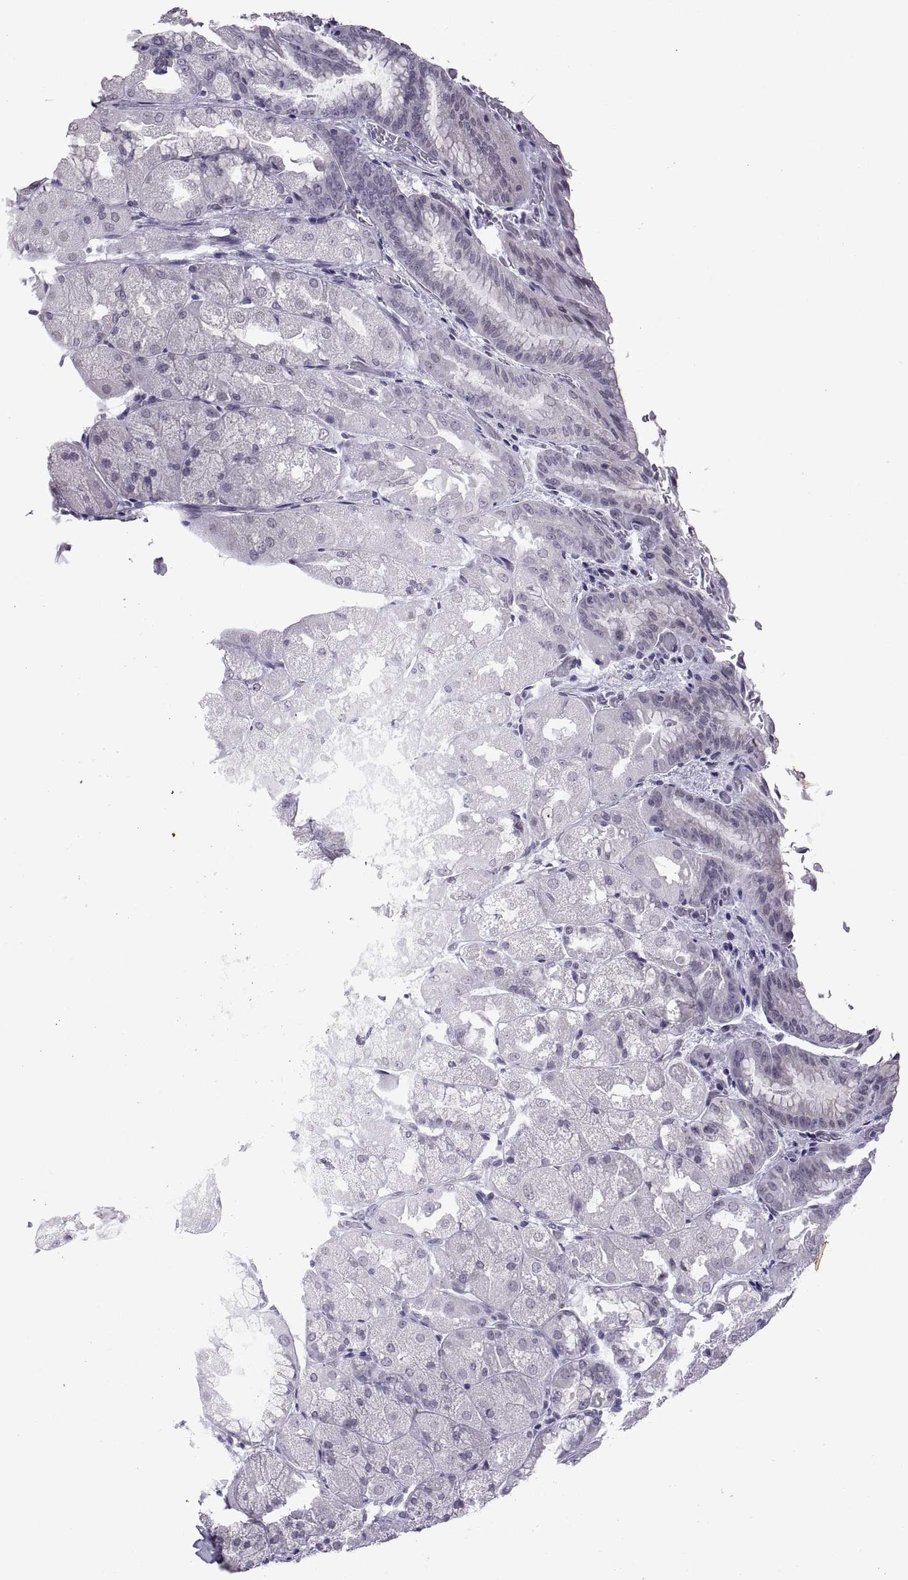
{"staining": {"intensity": "negative", "quantity": "none", "location": "none"}, "tissue": "stomach", "cell_type": "Glandular cells", "image_type": "normal", "snomed": [{"axis": "morphology", "description": "Normal tissue, NOS"}, {"axis": "topography", "description": "Stomach, upper"}, {"axis": "topography", "description": "Stomach"}, {"axis": "topography", "description": "Stomach, lower"}], "caption": "DAB immunohistochemical staining of unremarkable human stomach exhibits no significant expression in glandular cells.", "gene": "KRT77", "patient": {"sex": "male", "age": 62}}